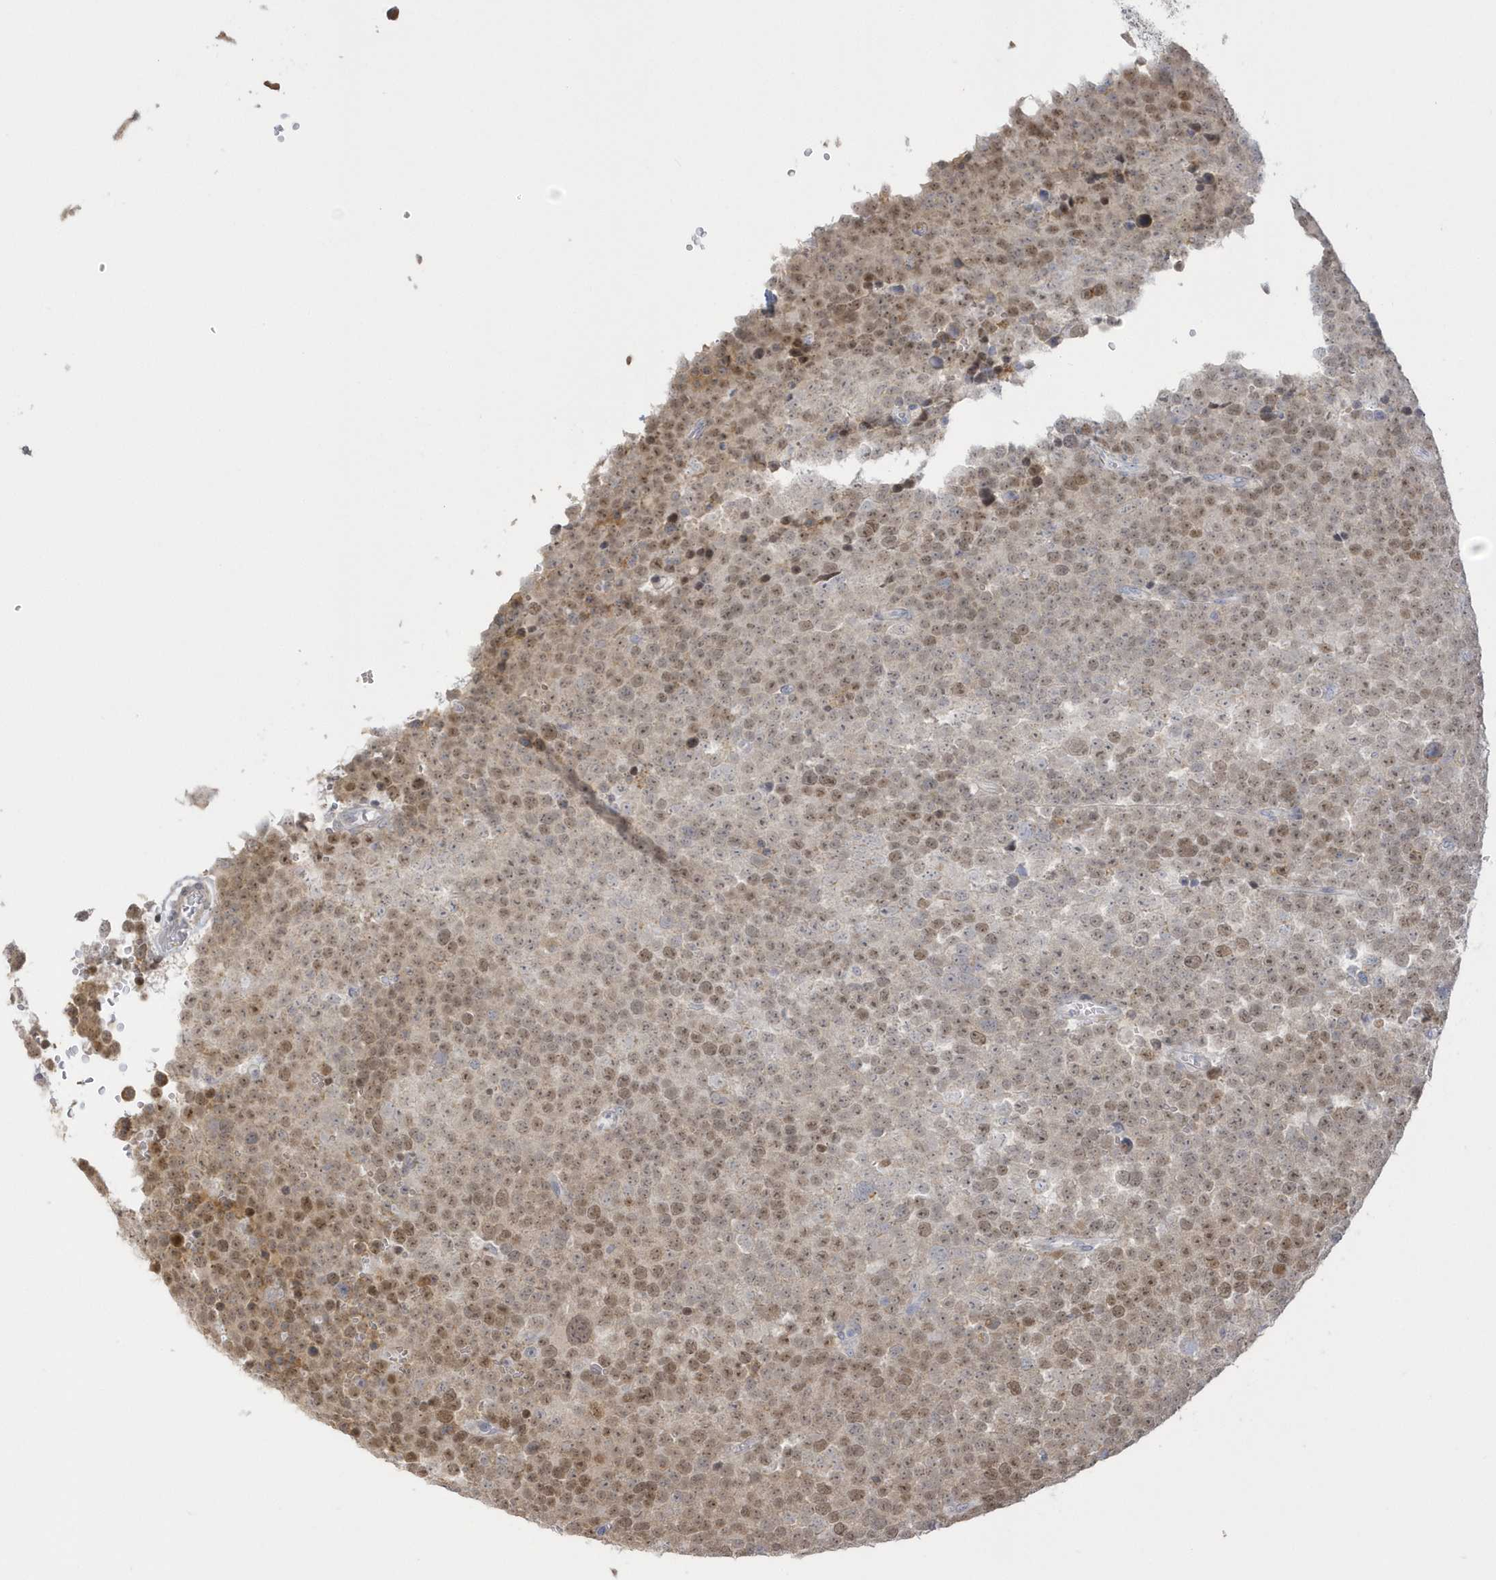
{"staining": {"intensity": "moderate", "quantity": ">75%", "location": "nuclear"}, "tissue": "testis cancer", "cell_type": "Tumor cells", "image_type": "cancer", "snomed": [{"axis": "morphology", "description": "Seminoma, NOS"}, {"axis": "topography", "description": "Testis"}], "caption": "DAB immunohistochemical staining of testis cancer (seminoma) displays moderate nuclear protein staining in approximately >75% of tumor cells.", "gene": "NAF1", "patient": {"sex": "male", "age": 71}}